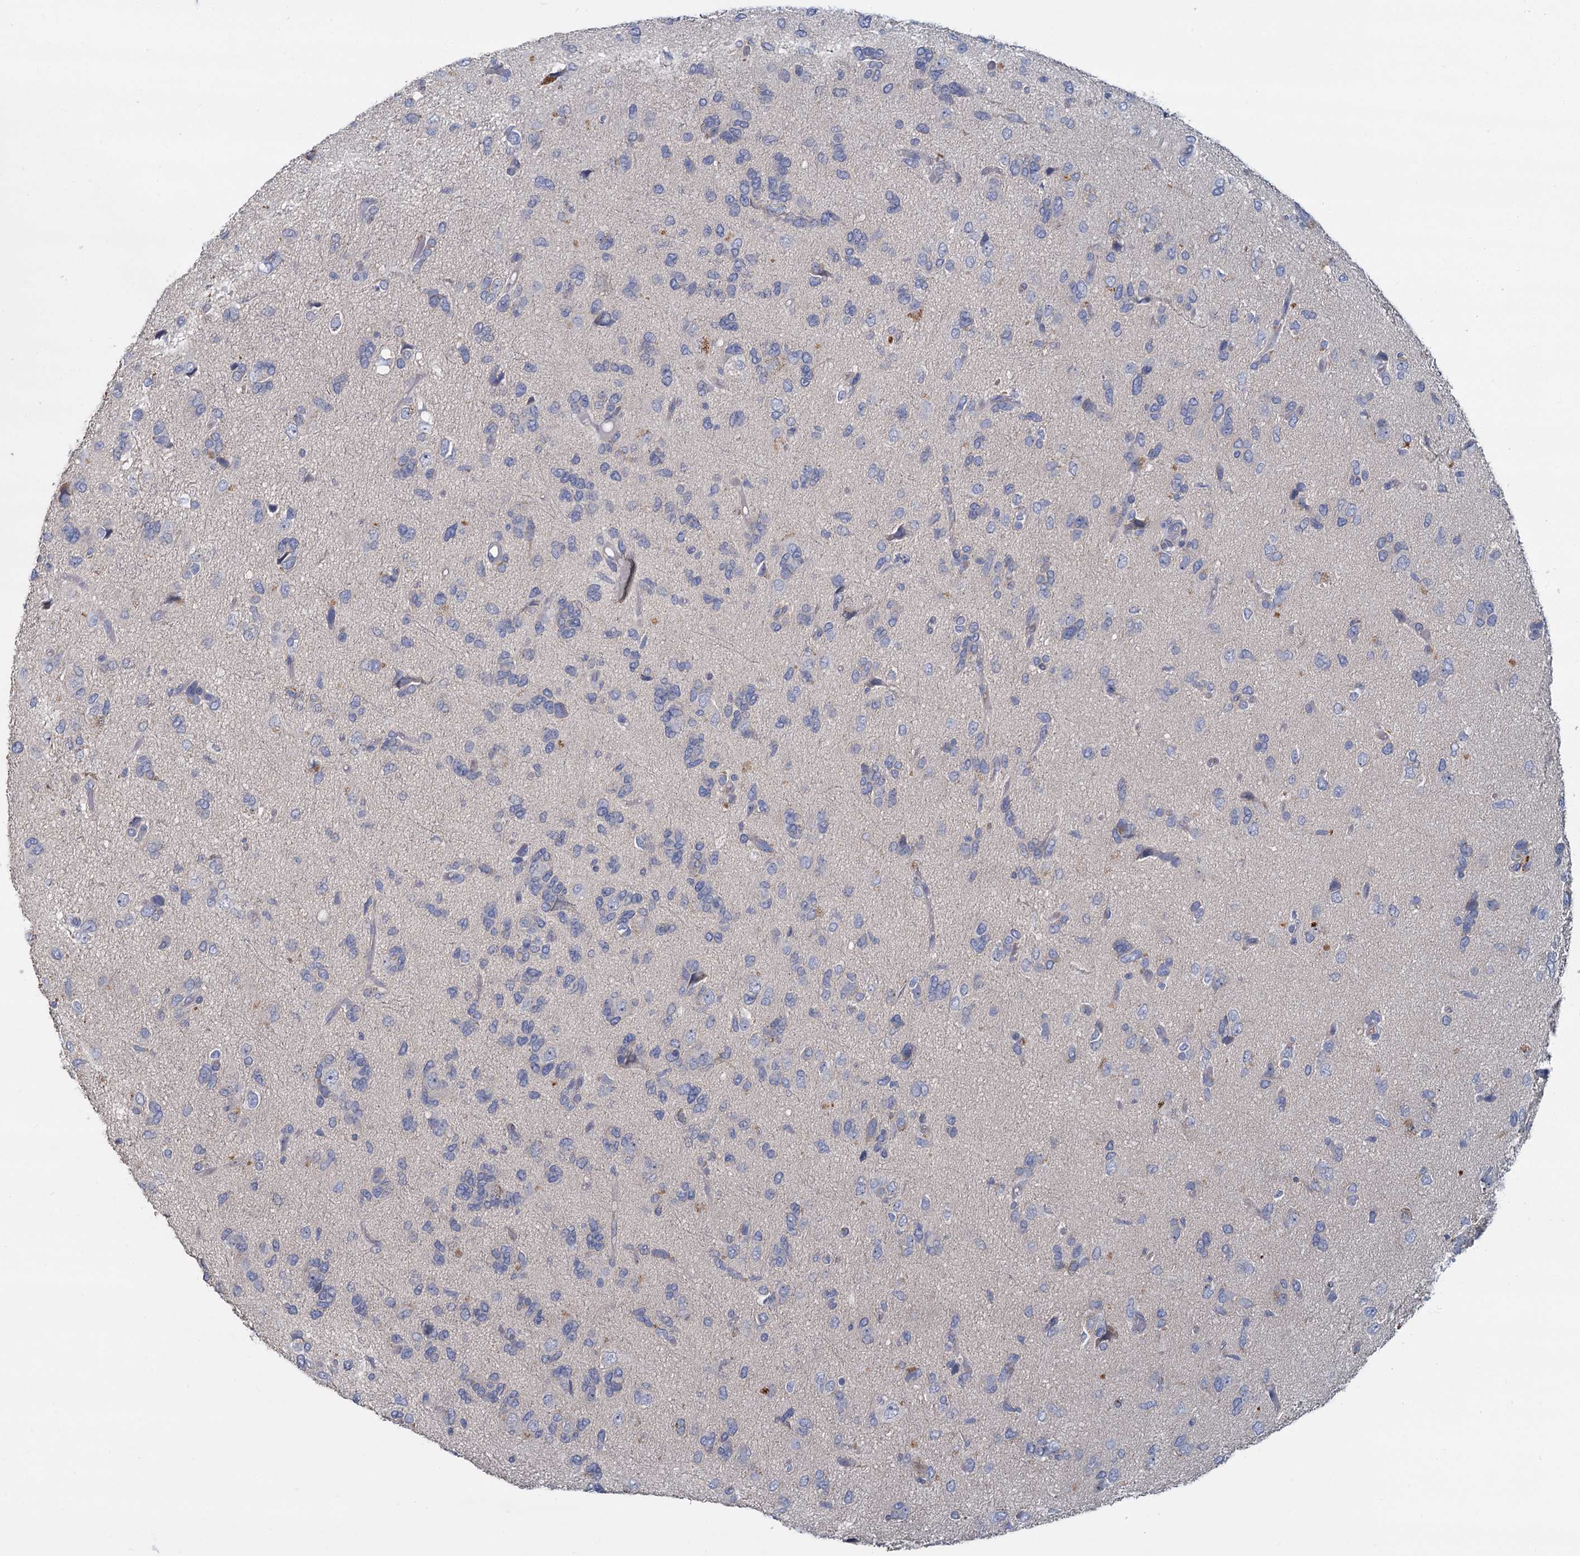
{"staining": {"intensity": "negative", "quantity": "none", "location": "none"}, "tissue": "glioma", "cell_type": "Tumor cells", "image_type": "cancer", "snomed": [{"axis": "morphology", "description": "Glioma, malignant, High grade"}, {"axis": "topography", "description": "Brain"}], "caption": "A photomicrograph of high-grade glioma (malignant) stained for a protein shows no brown staining in tumor cells.", "gene": "ACSM3", "patient": {"sex": "female", "age": 59}}